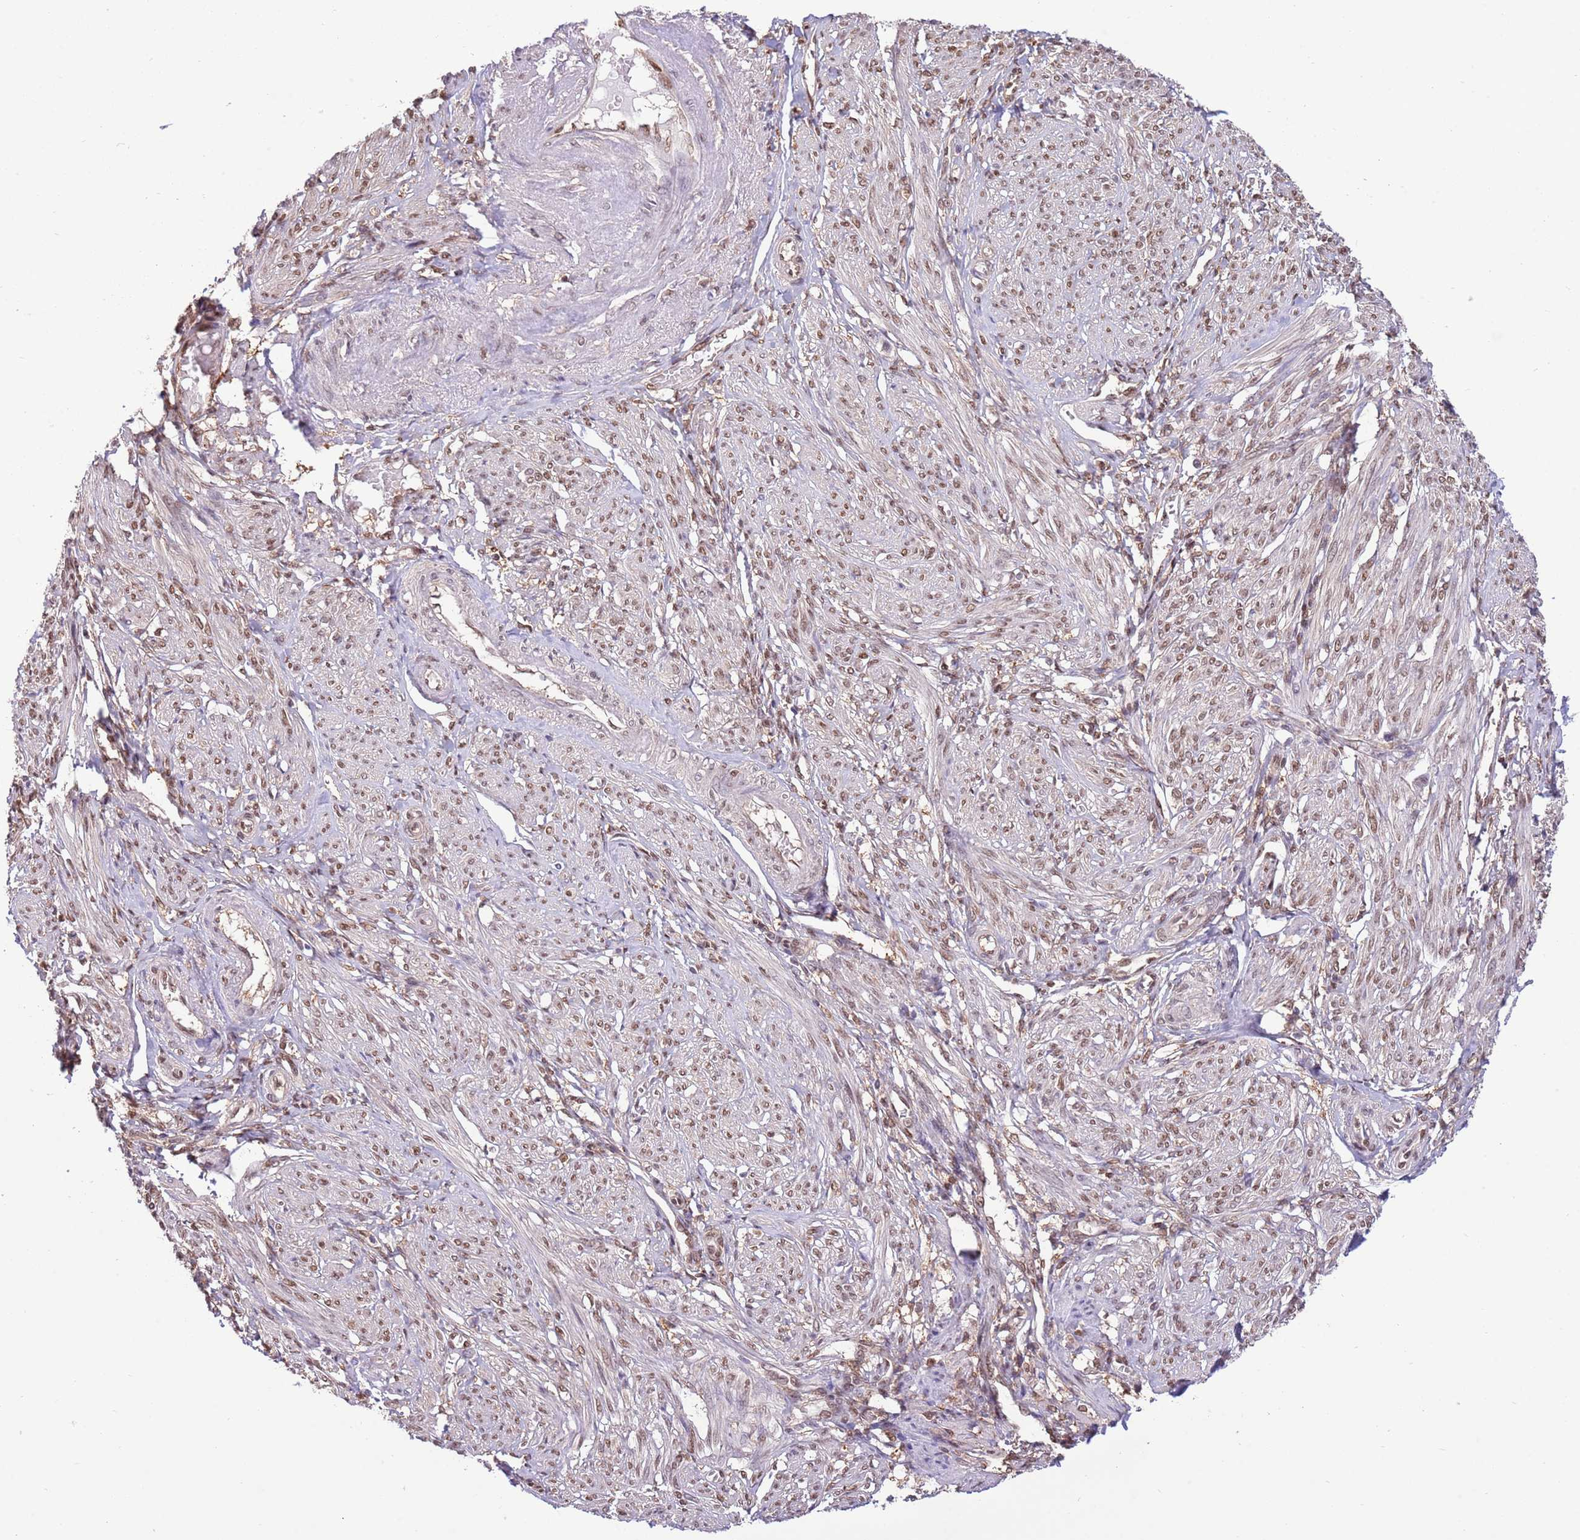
{"staining": {"intensity": "moderate", "quantity": "25%-75%", "location": "nuclear"}, "tissue": "smooth muscle", "cell_type": "Smooth muscle cells", "image_type": "normal", "snomed": [{"axis": "morphology", "description": "Normal tissue, NOS"}, {"axis": "topography", "description": "Smooth muscle"}], "caption": "Normal smooth muscle demonstrates moderate nuclear expression in about 25%-75% of smooth muscle cells.", "gene": "NSFL1C", "patient": {"sex": "female", "age": 39}}